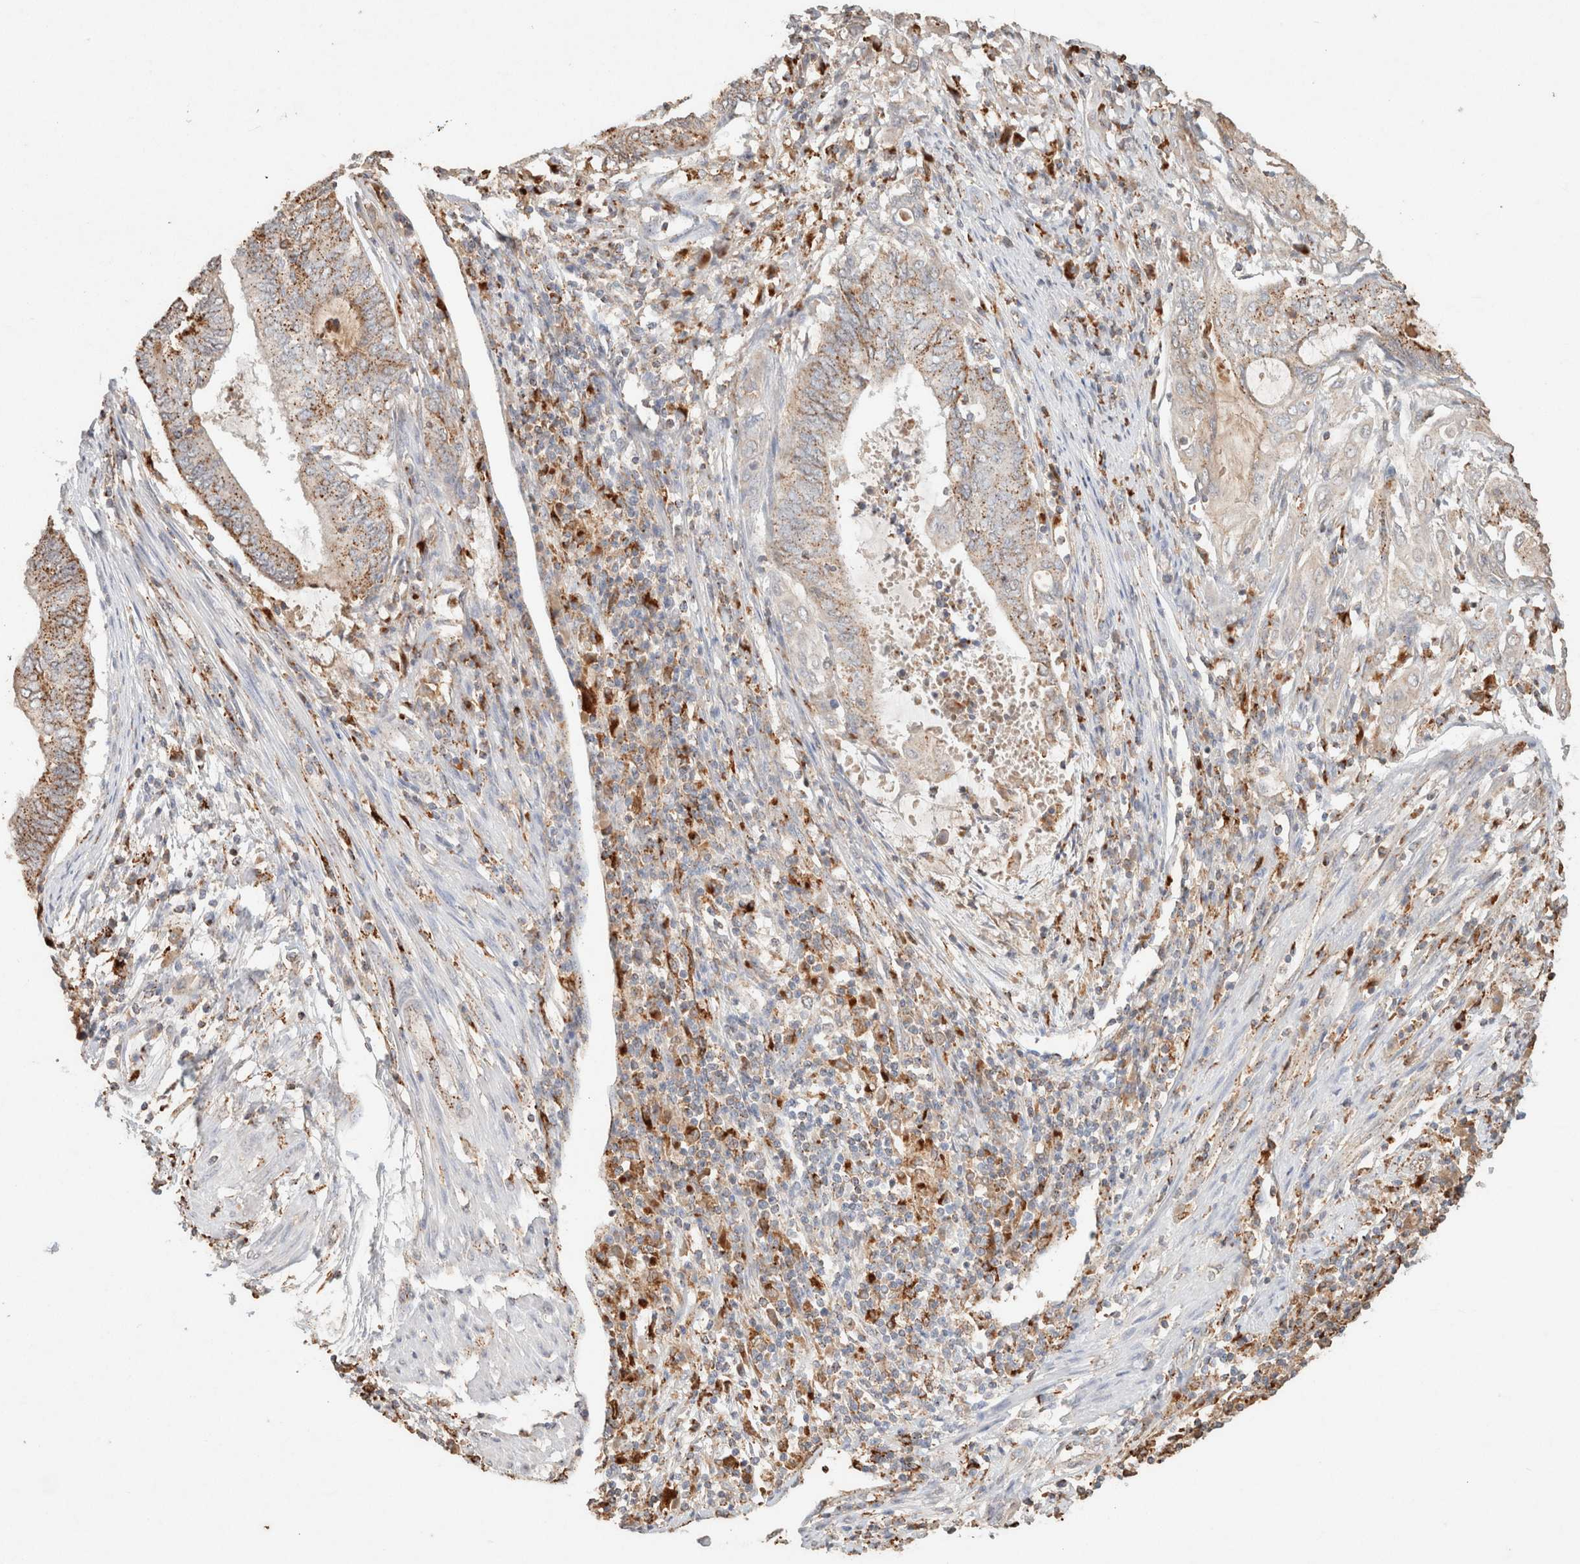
{"staining": {"intensity": "moderate", "quantity": ">75%", "location": "cytoplasmic/membranous"}, "tissue": "endometrial cancer", "cell_type": "Tumor cells", "image_type": "cancer", "snomed": [{"axis": "morphology", "description": "Adenocarcinoma, NOS"}, {"axis": "topography", "description": "Uterus"}, {"axis": "topography", "description": "Endometrium"}], "caption": "Immunohistochemistry (IHC) of endometrial adenocarcinoma exhibits medium levels of moderate cytoplasmic/membranous staining in about >75% of tumor cells.", "gene": "CTSC", "patient": {"sex": "female", "age": 70}}